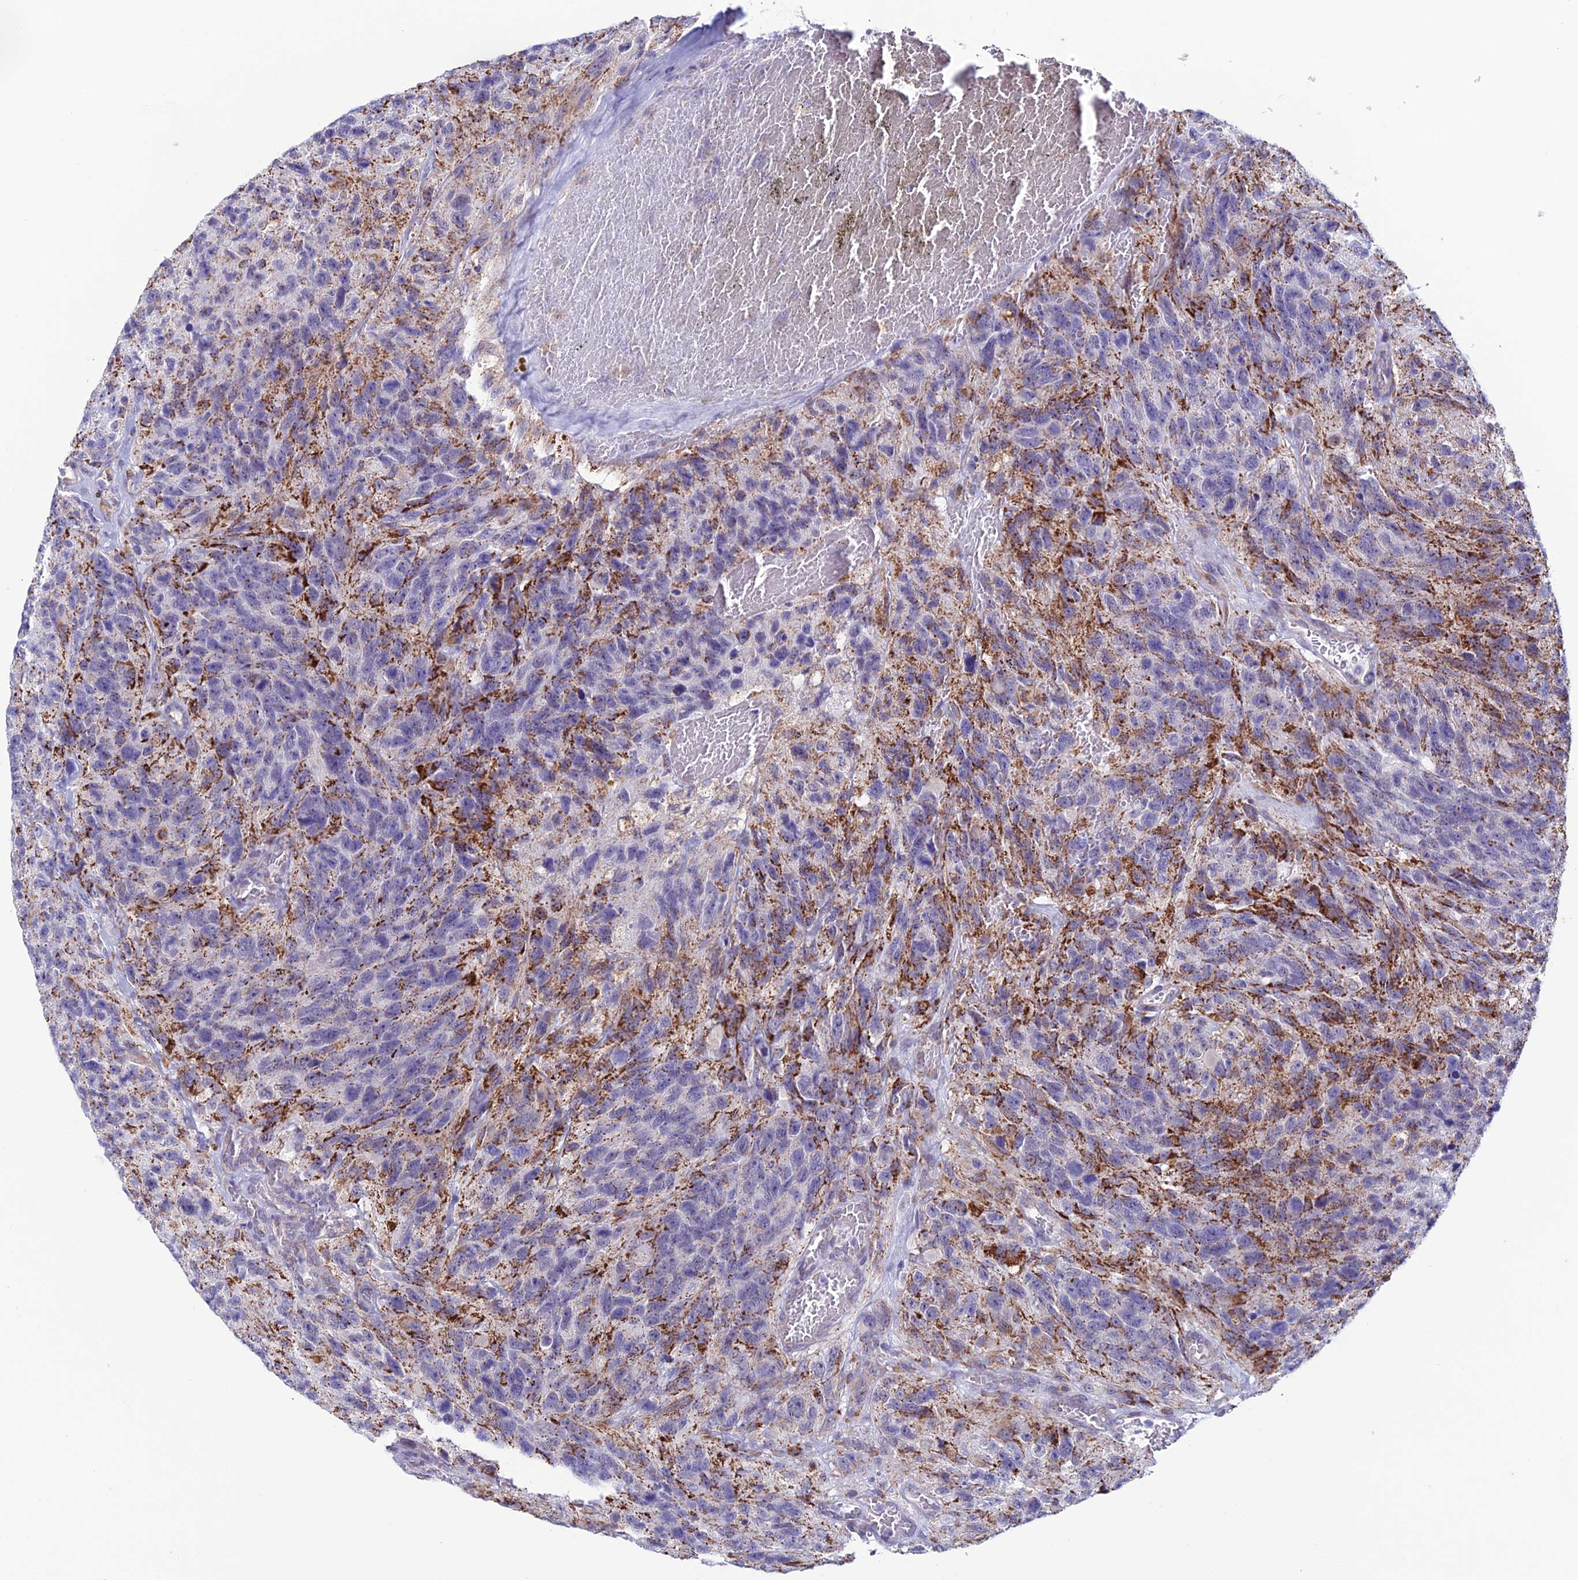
{"staining": {"intensity": "moderate", "quantity": ">75%", "location": "cytoplasmic/membranous"}, "tissue": "glioma", "cell_type": "Tumor cells", "image_type": "cancer", "snomed": [{"axis": "morphology", "description": "Glioma, malignant, High grade"}, {"axis": "topography", "description": "Brain"}], "caption": "Moderate cytoplasmic/membranous protein staining is appreciated in approximately >75% of tumor cells in malignant high-grade glioma.", "gene": "ZNG1B", "patient": {"sex": "male", "age": 69}}